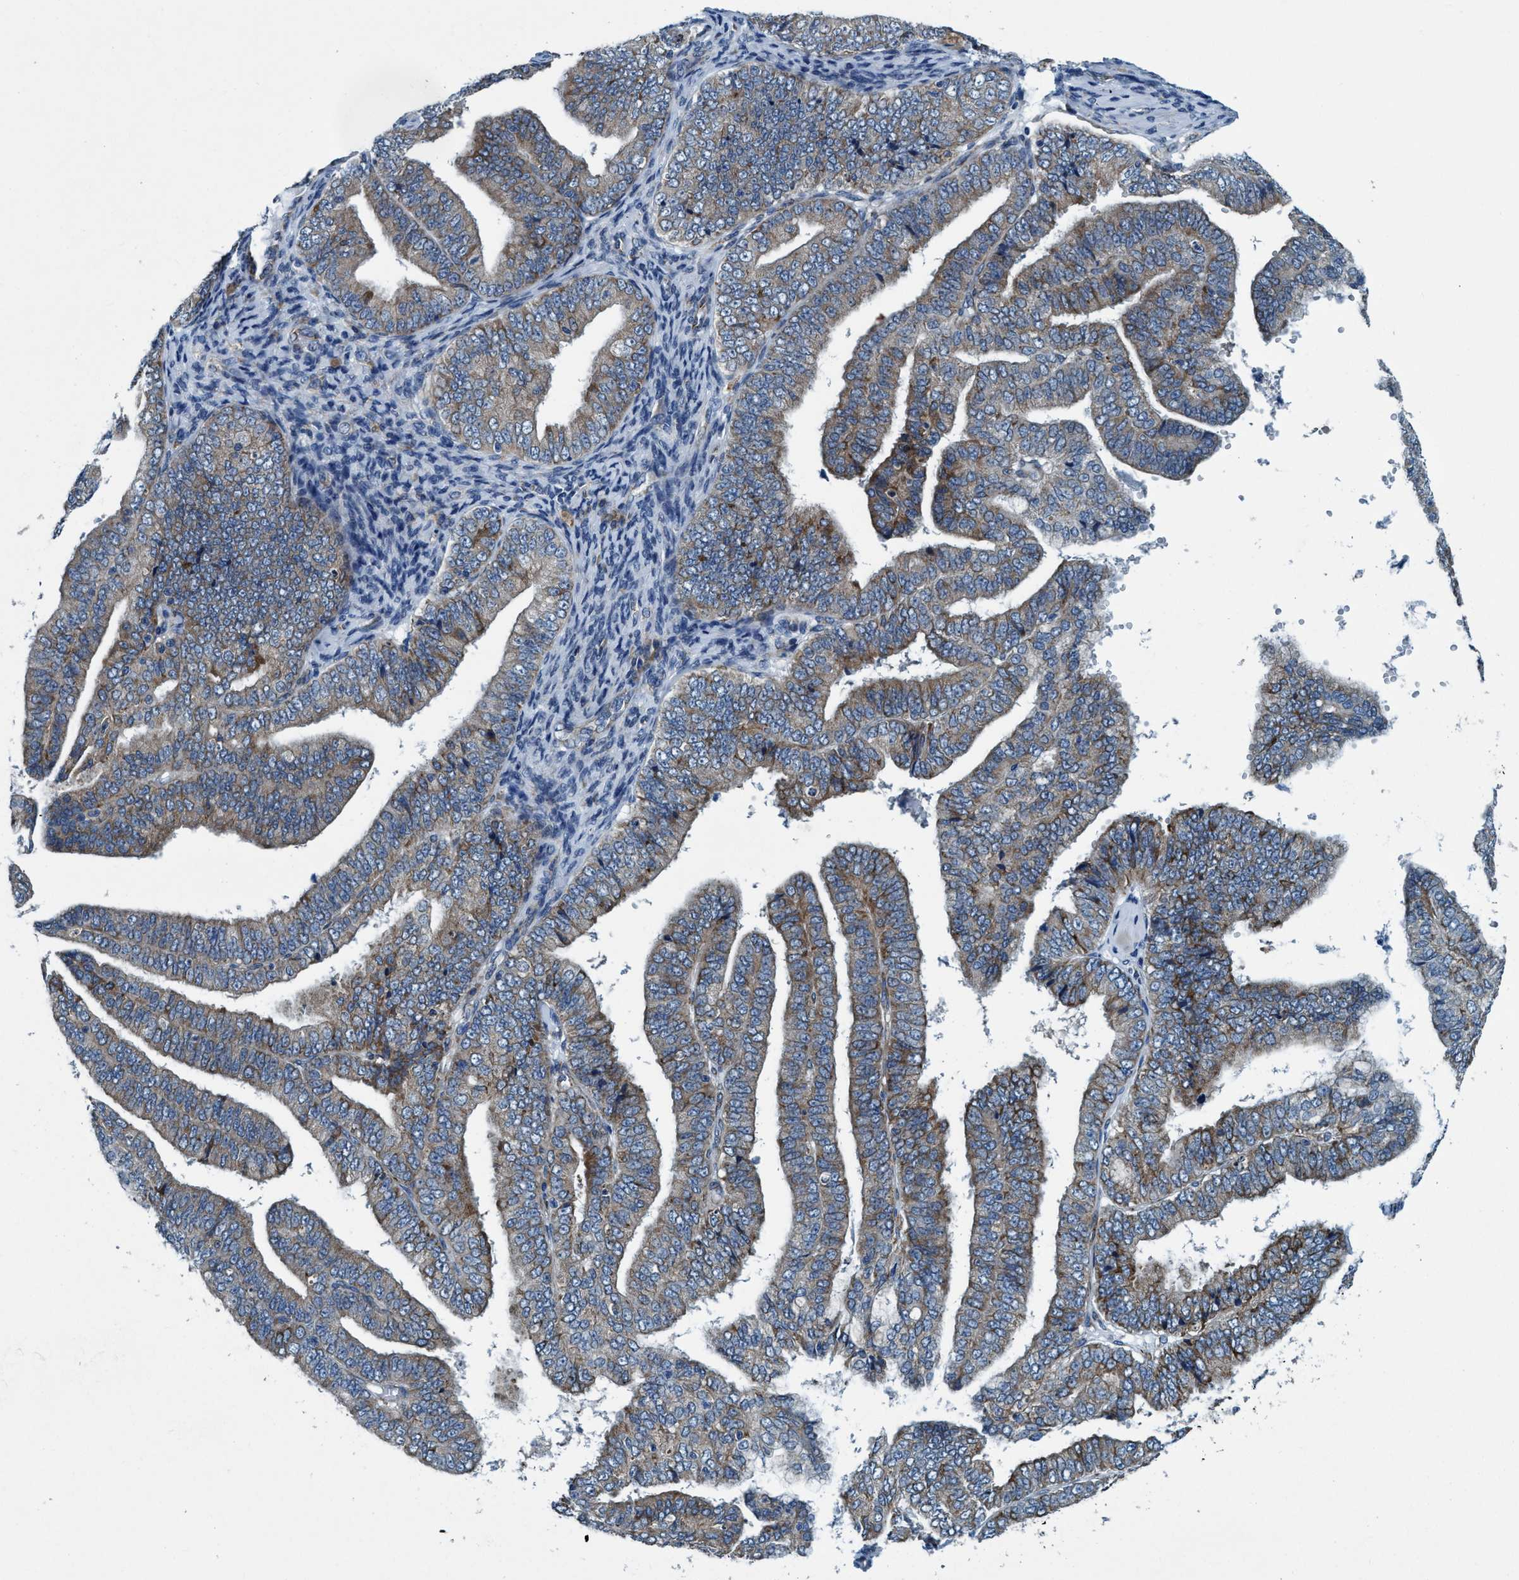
{"staining": {"intensity": "moderate", "quantity": ">75%", "location": "cytoplasmic/membranous"}, "tissue": "endometrial cancer", "cell_type": "Tumor cells", "image_type": "cancer", "snomed": [{"axis": "morphology", "description": "Adenocarcinoma, NOS"}, {"axis": "topography", "description": "Endometrium"}], "caption": "An immunohistochemistry (IHC) photomicrograph of tumor tissue is shown. Protein staining in brown labels moderate cytoplasmic/membranous positivity in endometrial cancer (adenocarcinoma) within tumor cells.", "gene": "ARMC9", "patient": {"sex": "female", "age": 63}}